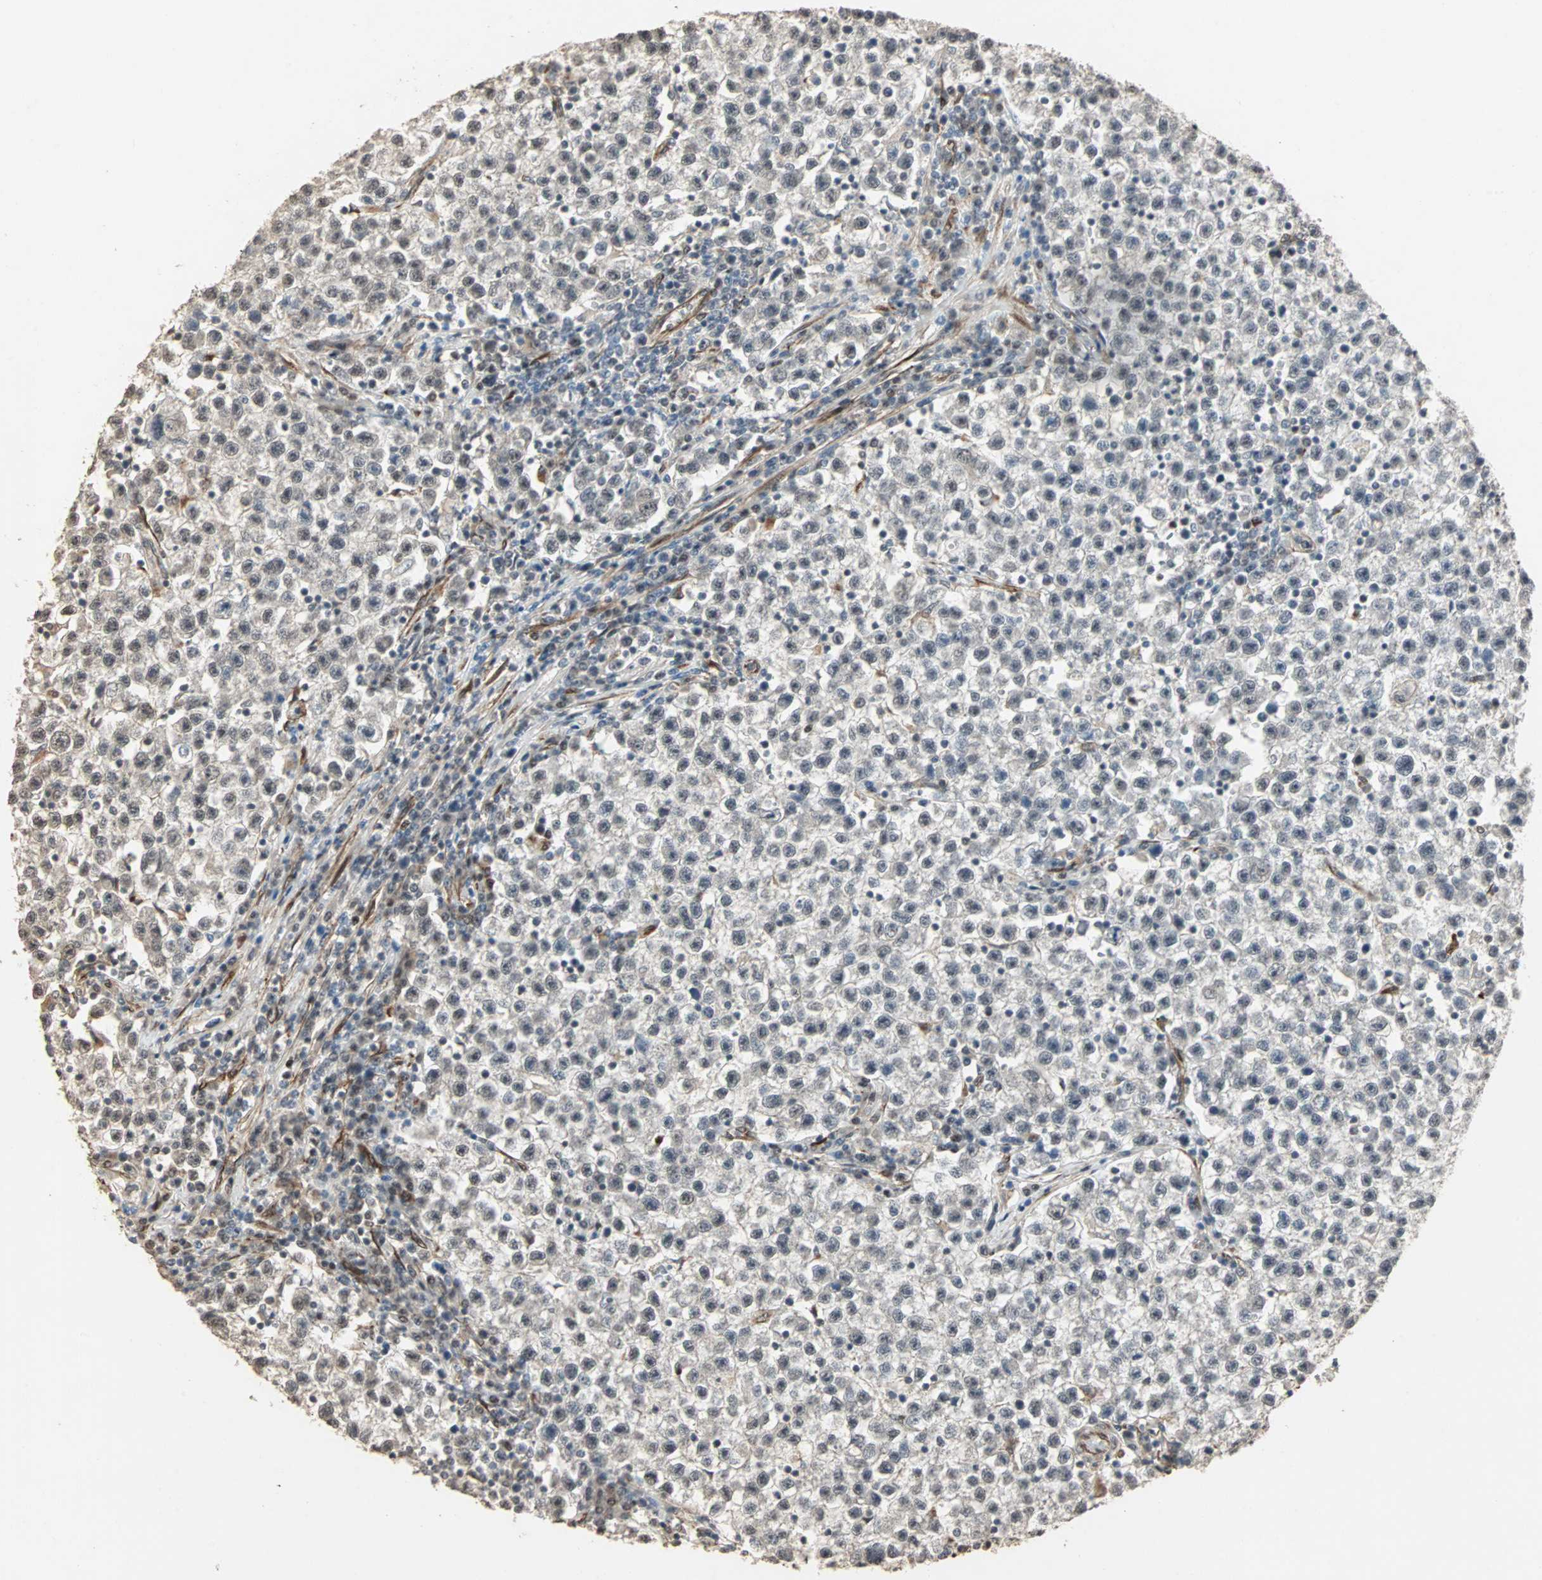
{"staining": {"intensity": "negative", "quantity": "none", "location": "none"}, "tissue": "testis cancer", "cell_type": "Tumor cells", "image_type": "cancer", "snomed": [{"axis": "morphology", "description": "Seminoma, NOS"}, {"axis": "topography", "description": "Testis"}], "caption": "DAB (3,3'-diaminobenzidine) immunohistochemical staining of human testis cancer exhibits no significant positivity in tumor cells.", "gene": "TRPV4", "patient": {"sex": "male", "age": 22}}